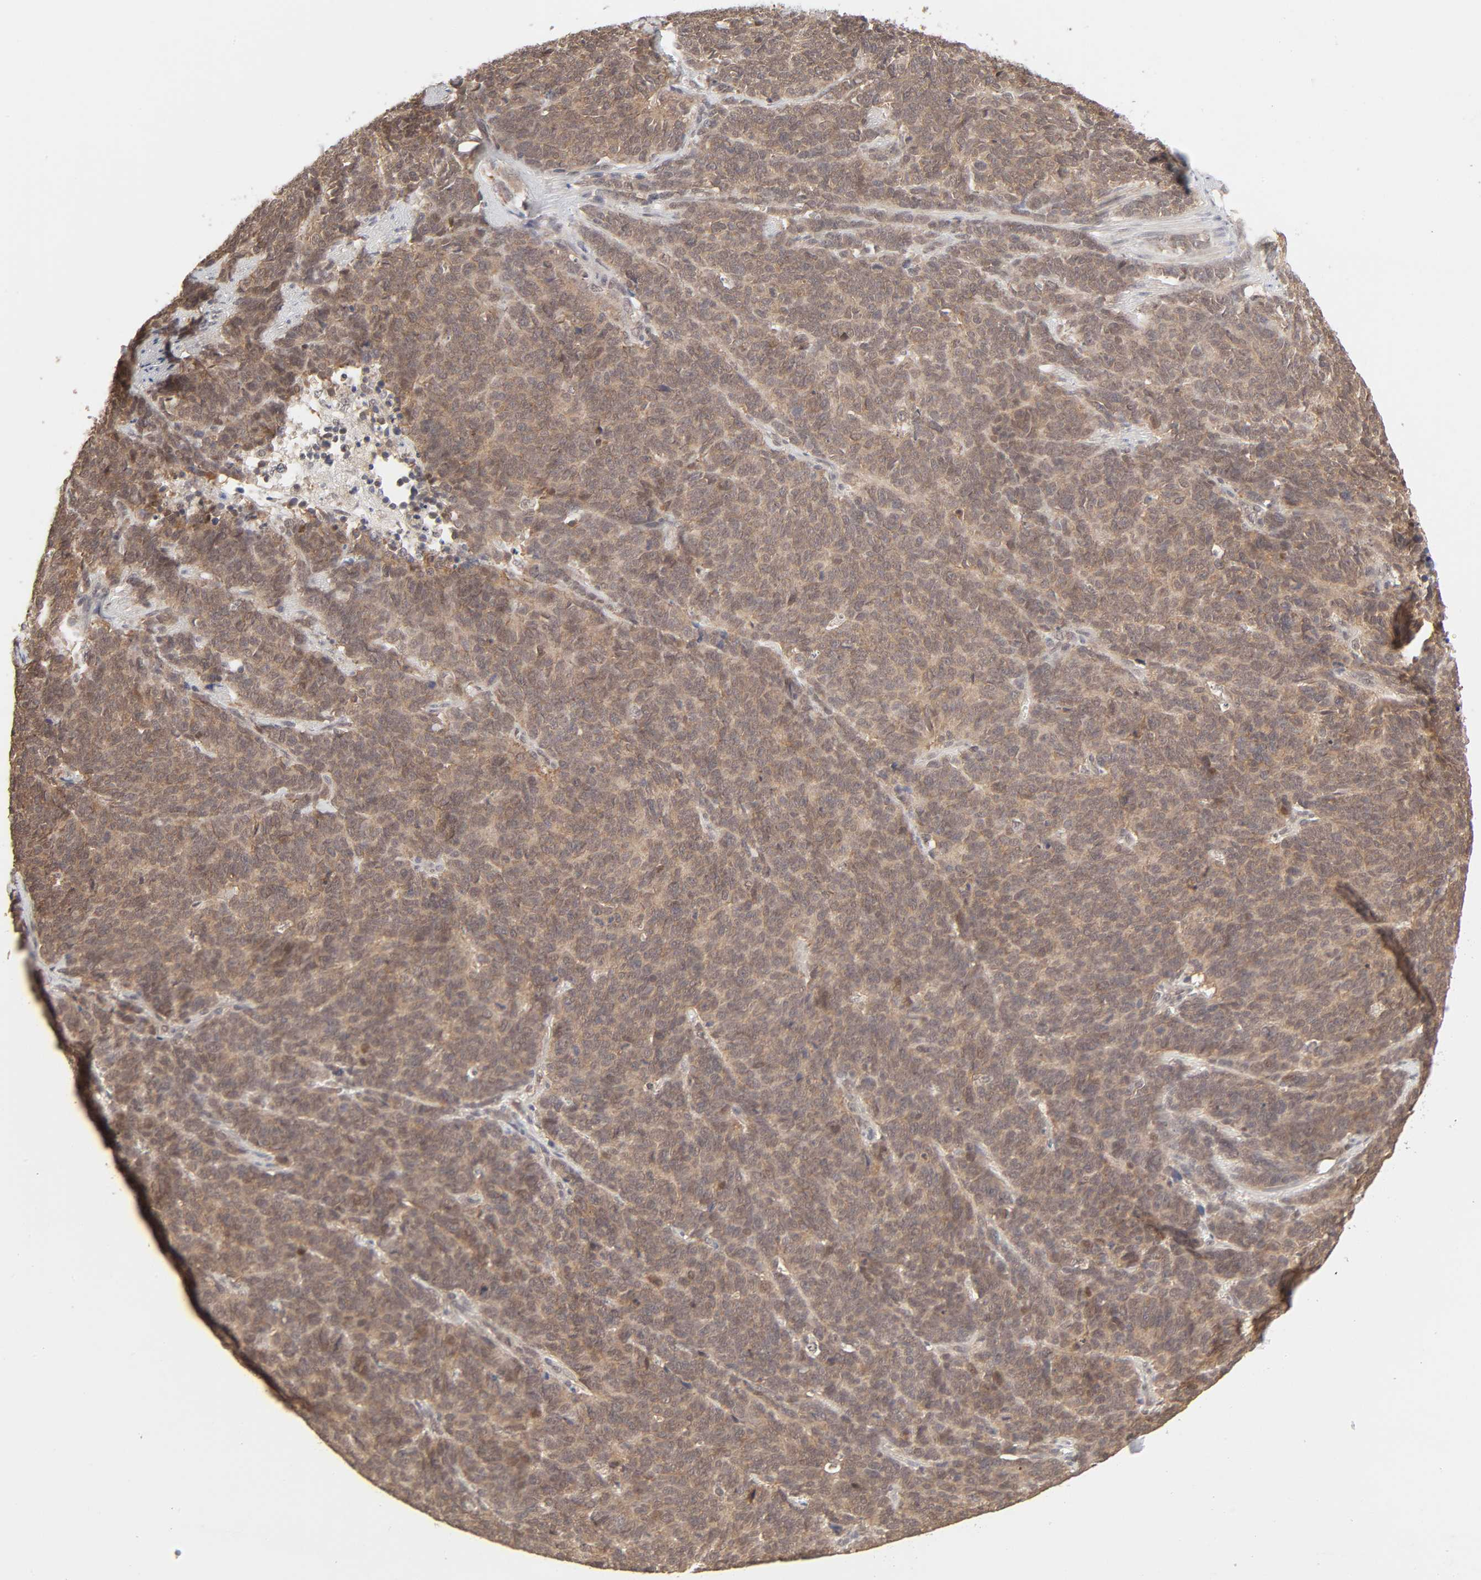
{"staining": {"intensity": "moderate", "quantity": ">75%", "location": "cytoplasmic/membranous"}, "tissue": "lung cancer", "cell_type": "Tumor cells", "image_type": "cancer", "snomed": [{"axis": "morphology", "description": "Neoplasm, malignant, NOS"}, {"axis": "topography", "description": "Lung"}], "caption": "Approximately >75% of tumor cells in lung cancer (malignant neoplasm) show moderate cytoplasmic/membranous protein positivity as visualized by brown immunohistochemical staining.", "gene": "MAPK1", "patient": {"sex": "female", "age": 58}}